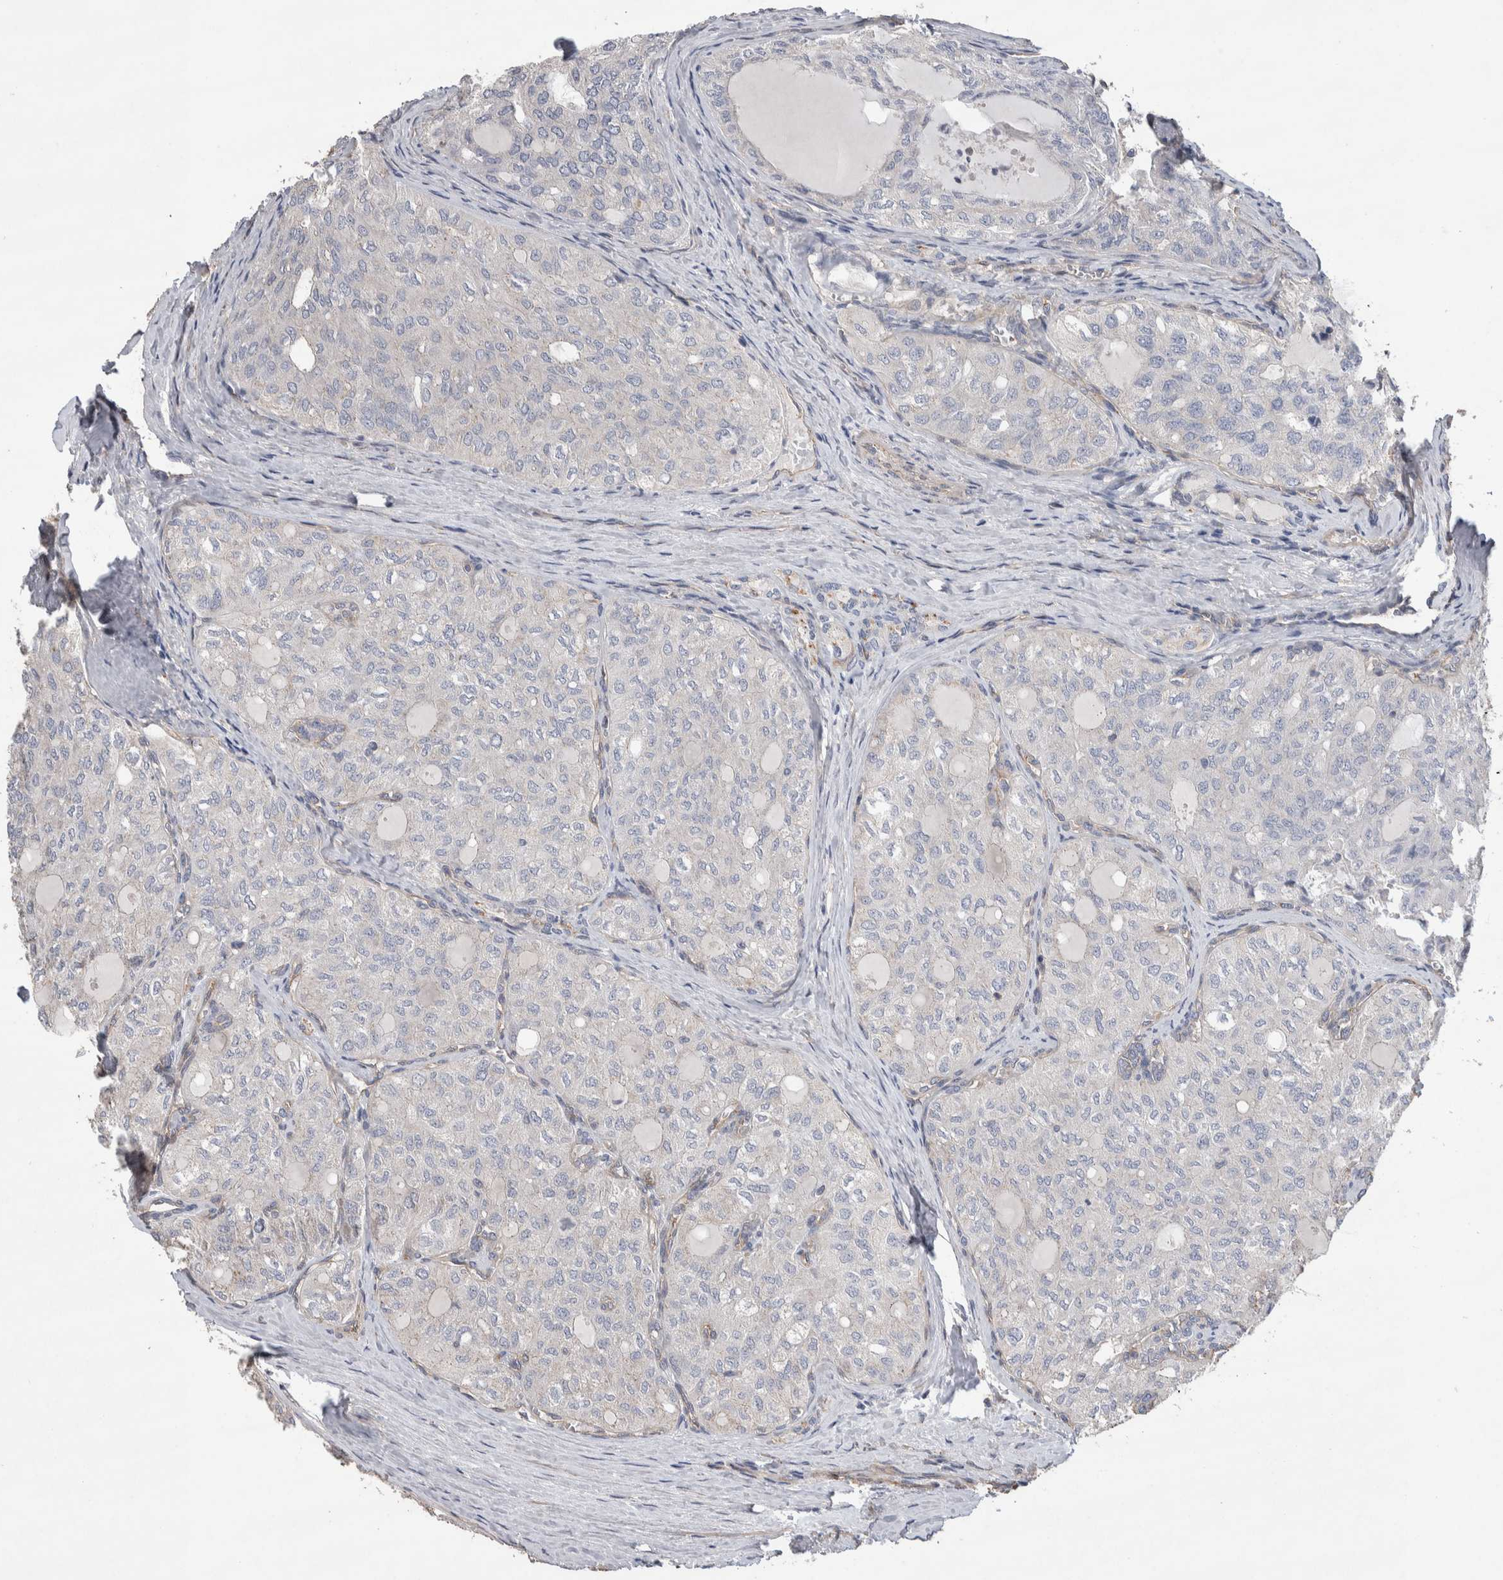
{"staining": {"intensity": "negative", "quantity": "none", "location": "none"}, "tissue": "thyroid cancer", "cell_type": "Tumor cells", "image_type": "cancer", "snomed": [{"axis": "morphology", "description": "Follicular adenoma carcinoma, NOS"}, {"axis": "topography", "description": "Thyroid gland"}], "caption": "The histopathology image shows no staining of tumor cells in thyroid cancer (follicular adenoma carcinoma).", "gene": "GCNA", "patient": {"sex": "male", "age": 75}}